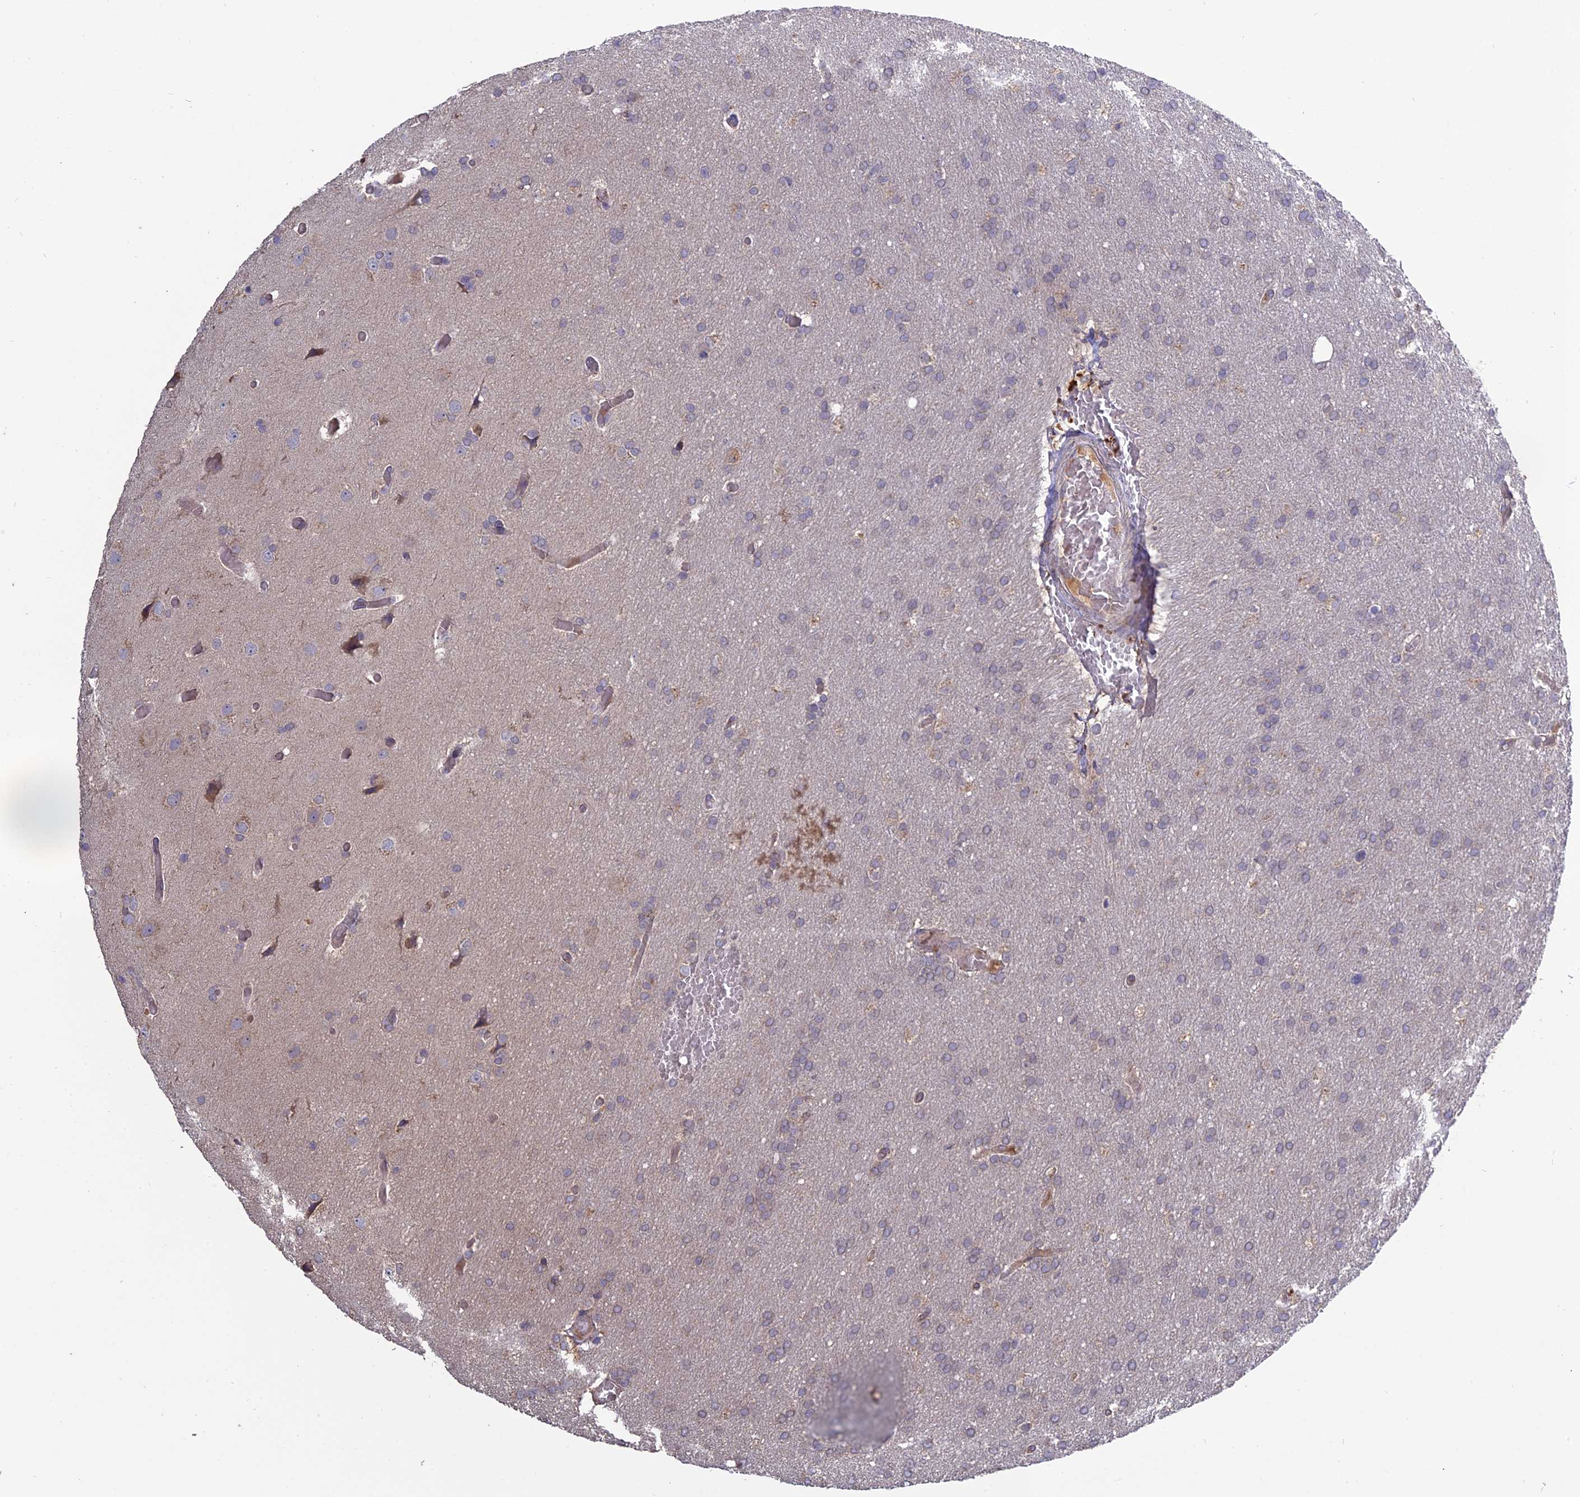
{"staining": {"intensity": "negative", "quantity": "none", "location": "none"}, "tissue": "glioma", "cell_type": "Tumor cells", "image_type": "cancer", "snomed": [{"axis": "morphology", "description": "Glioma, malignant, High grade"}, {"axis": "topography", "description": "Cerebral cortex"}], "caption": "Immunohistochemistry (IHC) image of glioma stained for a protein (brown), which demonstrates no positivity in tumor cells.", "gene": "PPIC", "patient": {"sex": "female", "age": 36}}